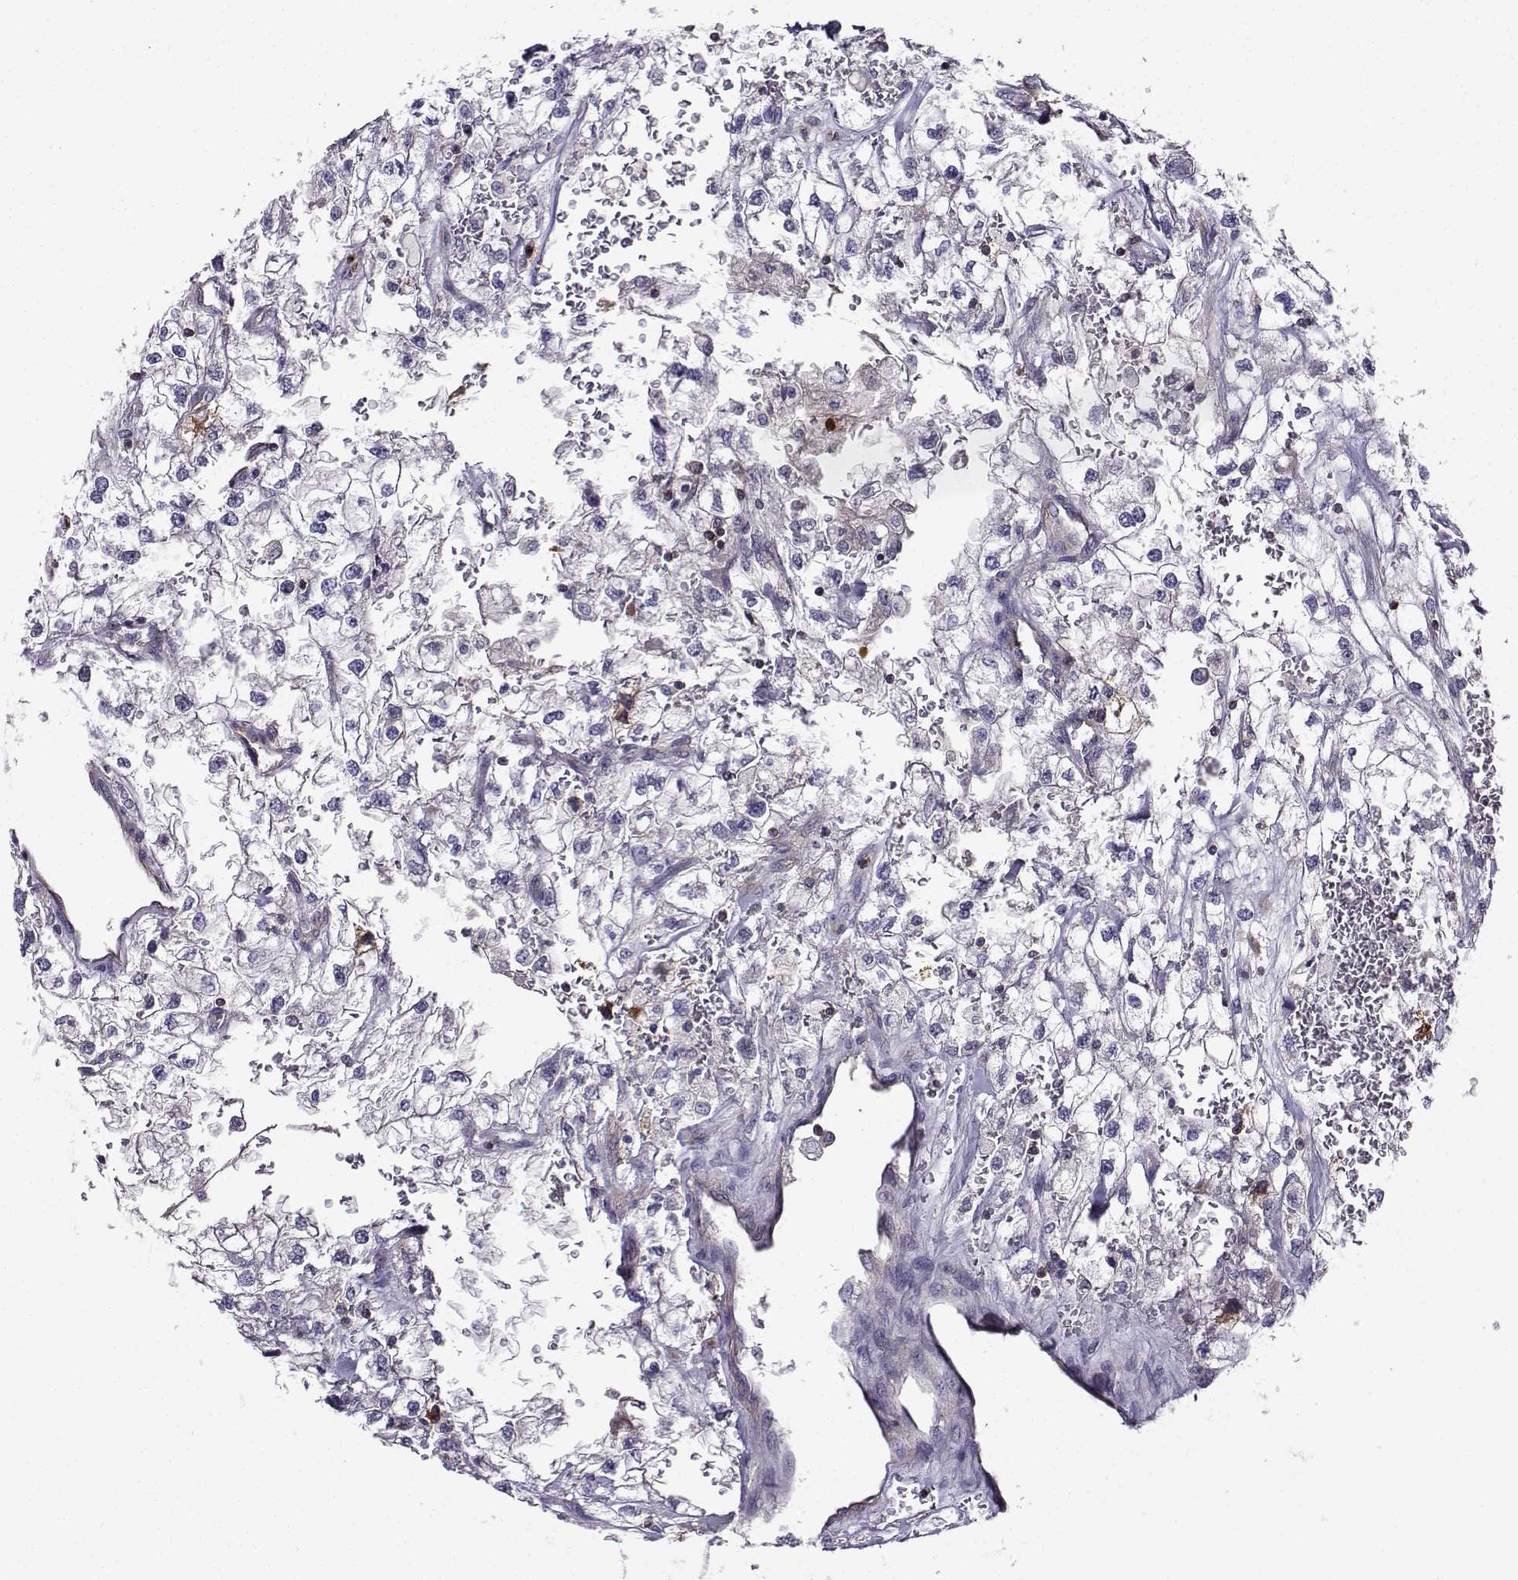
{"staining": {"intensity": "negative", "quantity": "none", "location": "none"}, "tissue": "renal cancer", "cell_type": "Tumor cells", "image_type": "cancer", "snomed": [{"axis": "morphology", "description": "Adenocarcinoma, NOS"}, {"axis": "topography", "description": "Kidney"}], "caption": "Immunohistochemistry of renal cancer exhibits no positivity in tumor cells. (Brightfield microscopy of DAB (3,3'-diaminobenzidine) IHC at high magnification).", "gene": "ITGB8", "patient": {"sex": "male", "age": 59}}